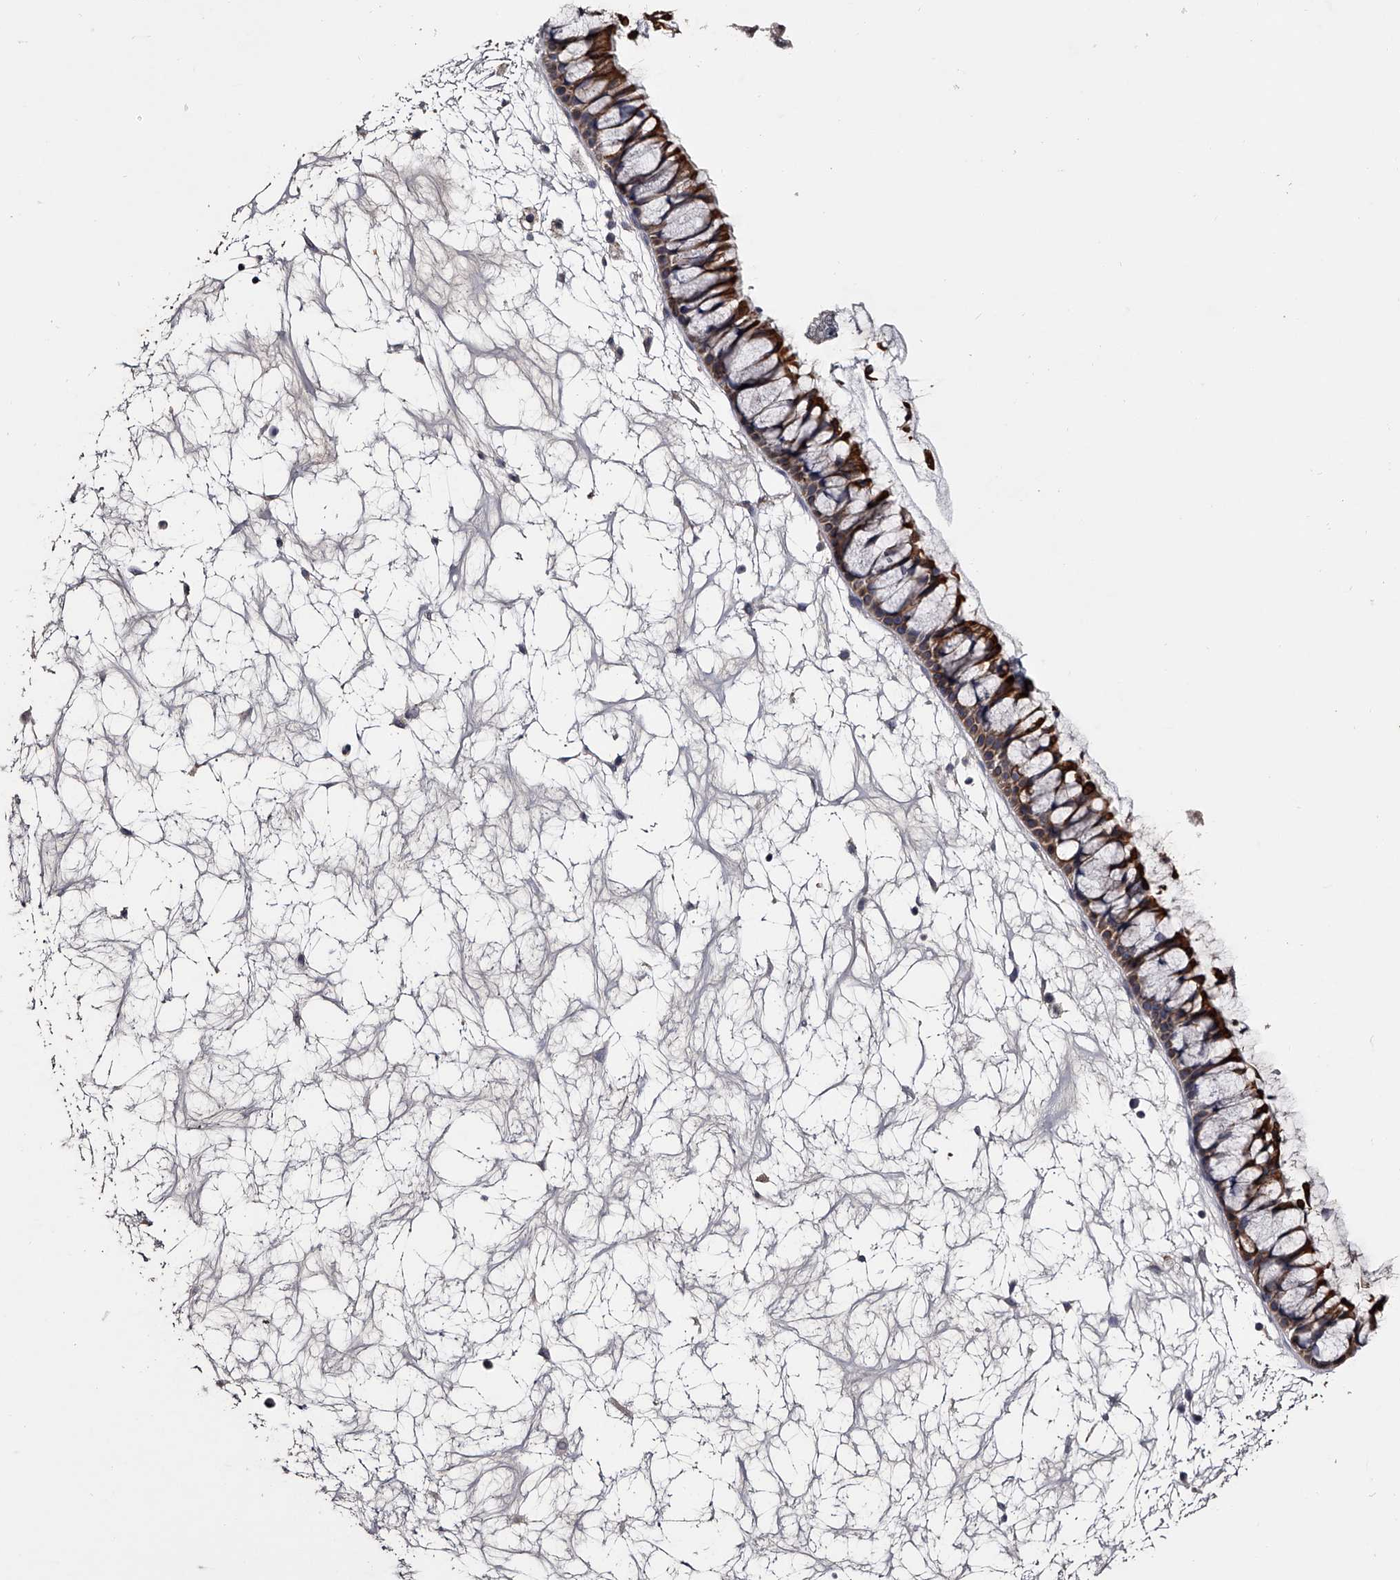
{"staining": {"intensity": "strong", "quantity": ">75%", "location": "cytoplasmic/membranous"}, "tissue": "nasopharynx", "cell_type": "Respiratory epithelial cells", "image_type": "normal", "snomed": [{"axis": "morphology", "description": "Normal tissue, NOS"}, {"axis": "topography", "description": "Nasopharynx"}], "caption": "This micrograph shows immunohistochemistry staining of unremarkable human nasopharynx, with high strong cytoplasmic/membranous expression in about >75% of respiratory epithelial cells.", "gene": "MDN1", "patient": {"sex": "male", "age": 64}}